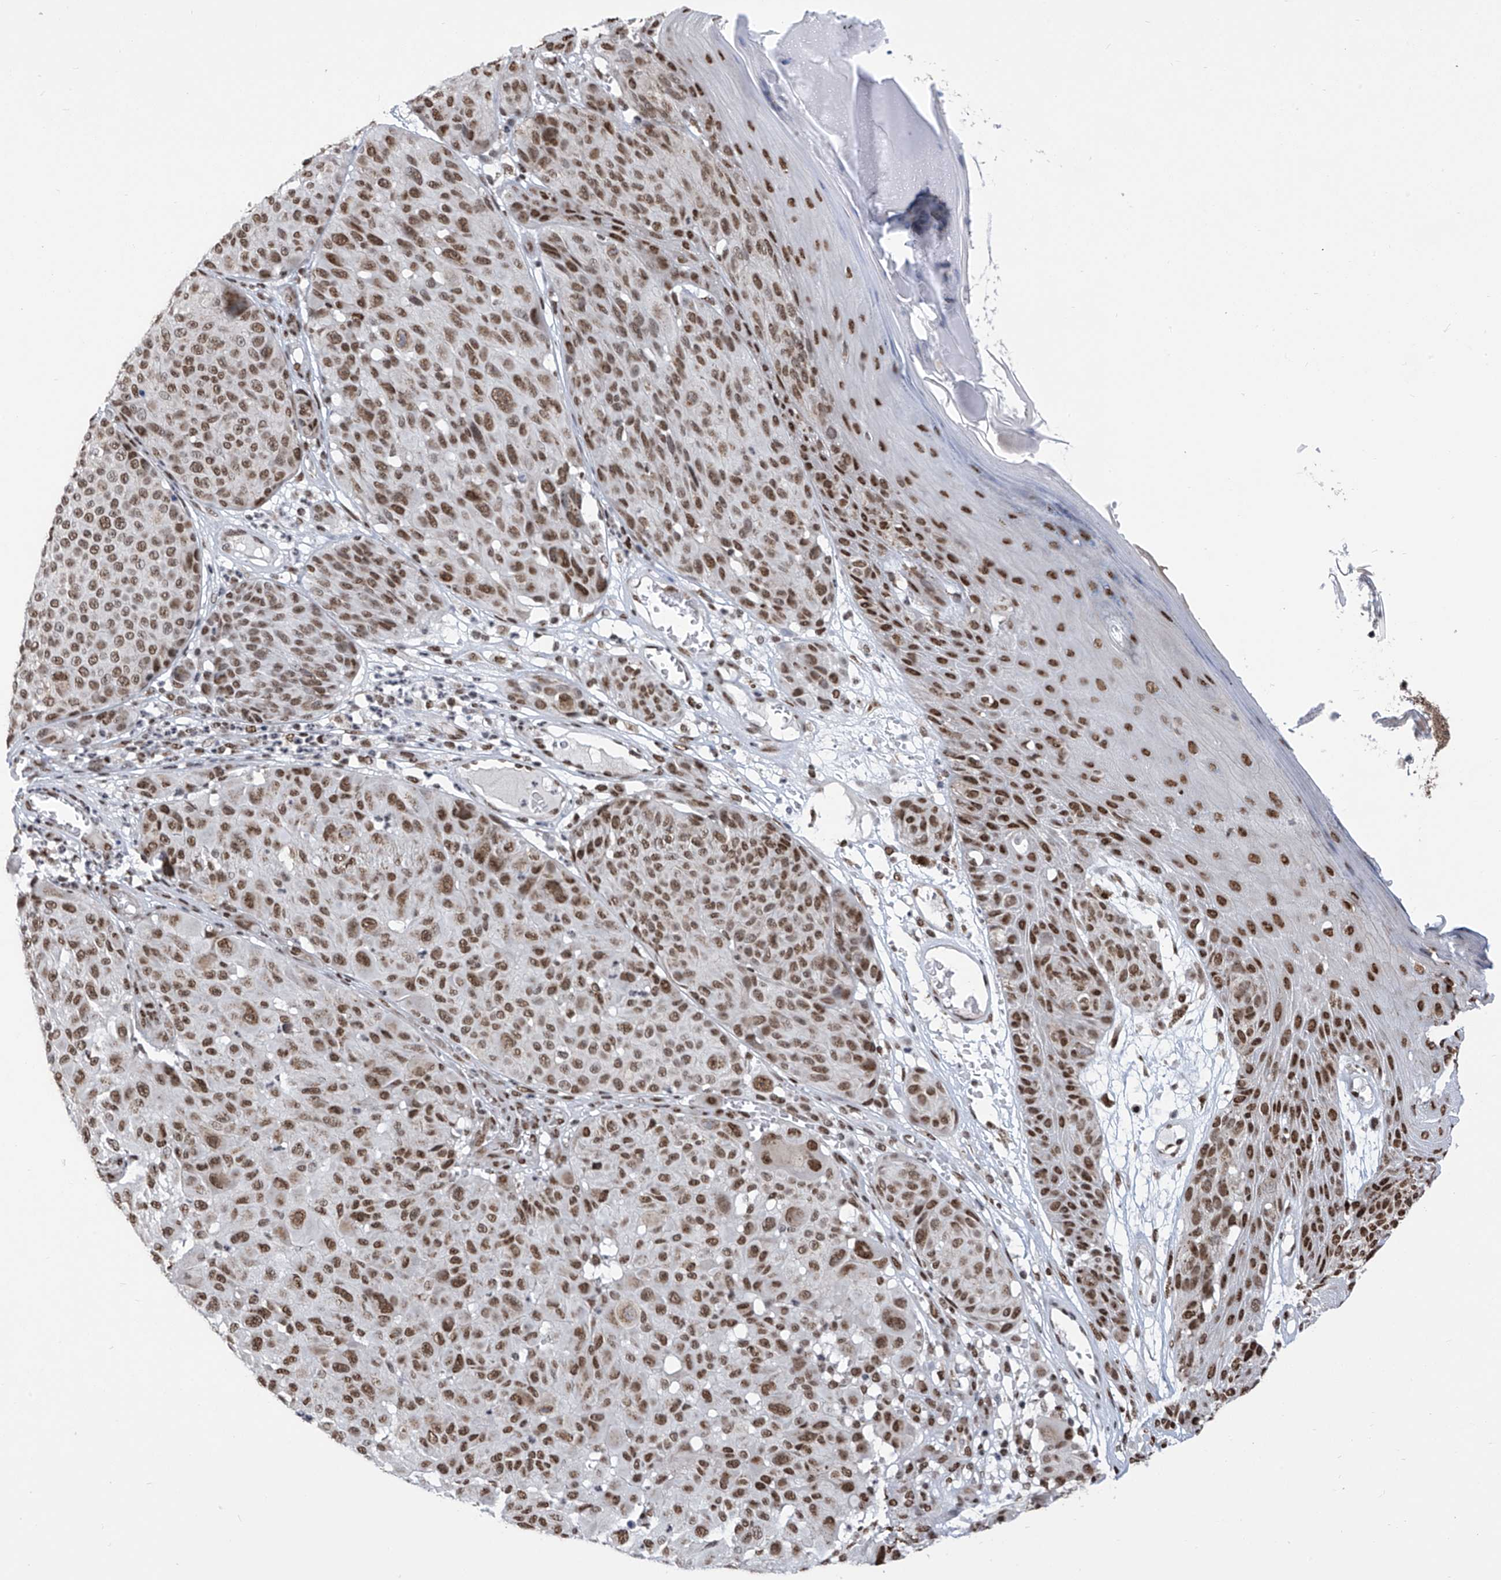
{"staining": {"intensity": "moderate", "quantity": ">75%", "location": "nuclear"}, "tissue": "melanoma", "cell_type": "Tumor cells", "image_type": "cancer", "snomed": [{"axis": "morphology", "description": "Malignant melanoma, NOS"}, {"axis": "topography", "description": "Skin"}], "caption": "Immunohistochemistry histopathology image of neoplastic tissue: human melanoma stained using immunohistochemistry (IHC) shows medium levels of moderate protein expression localized specifically in the nuclear of tumor cells, appearing as a nuclear brown color.", "gene": "APLF", "patient": {"sex": "male", "age": 83}}